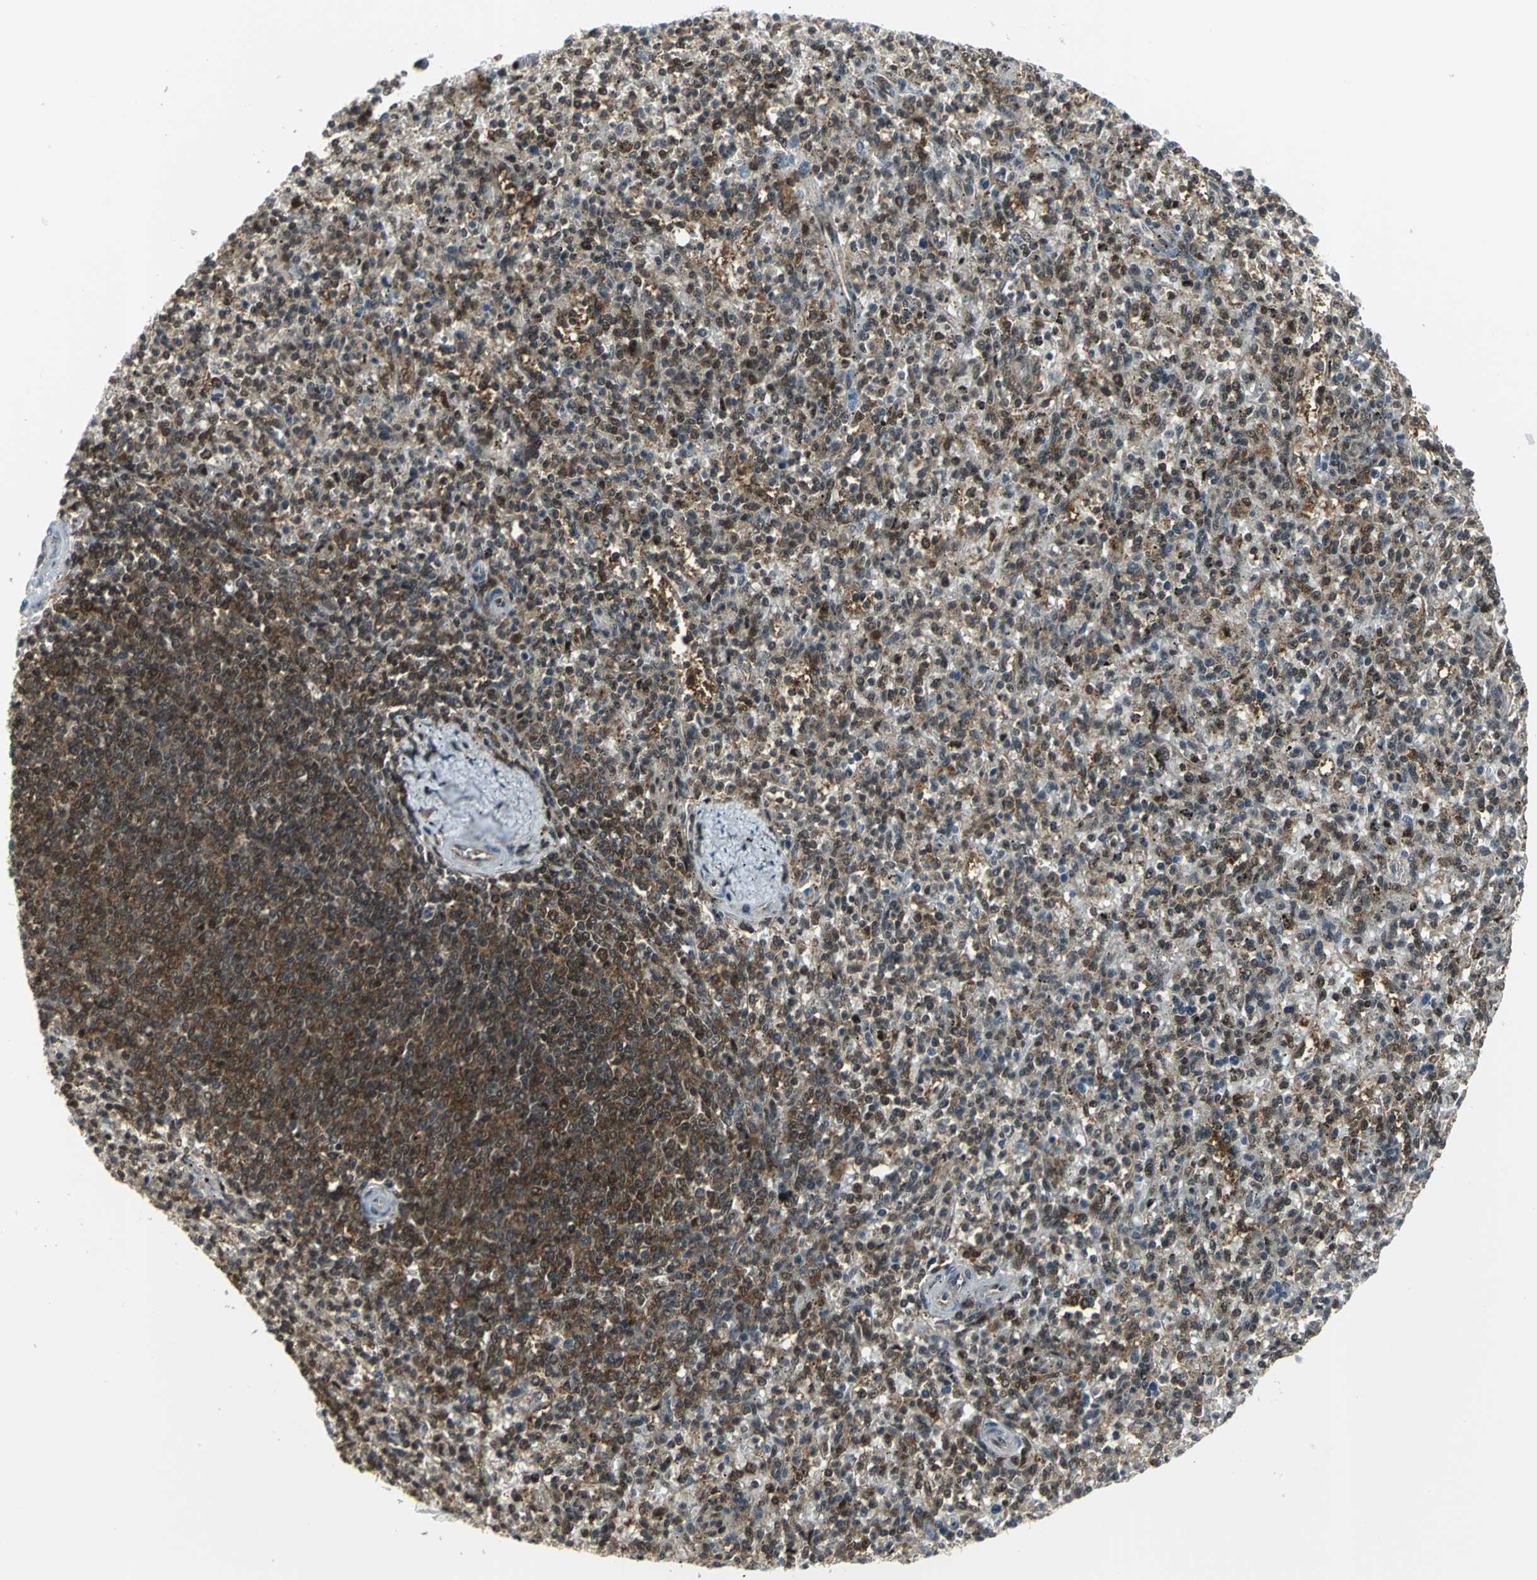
{"staining": {"intensity": "moderate", "quantity": "25%-75%", "location": "cytoplasmic/membranous"}, "tissue": "spleen", "cell_type": "Cells in red pulp", "image_type": "normal", "snomed": [{"axis": "morphology", "description": "Normal tissue, NOS"}, {"axis": "topography", "description": "Spleen"}], "caption": "This histopathology image exhibits immunohistochemistry (IHC) staining of benign human spleen, with medium moderate cytoplasmic/membranous positivity in about 25%-75% of cells in red pulp.", "gene": "PSMA4", "patient": {"sex": "male", "age": 72}}